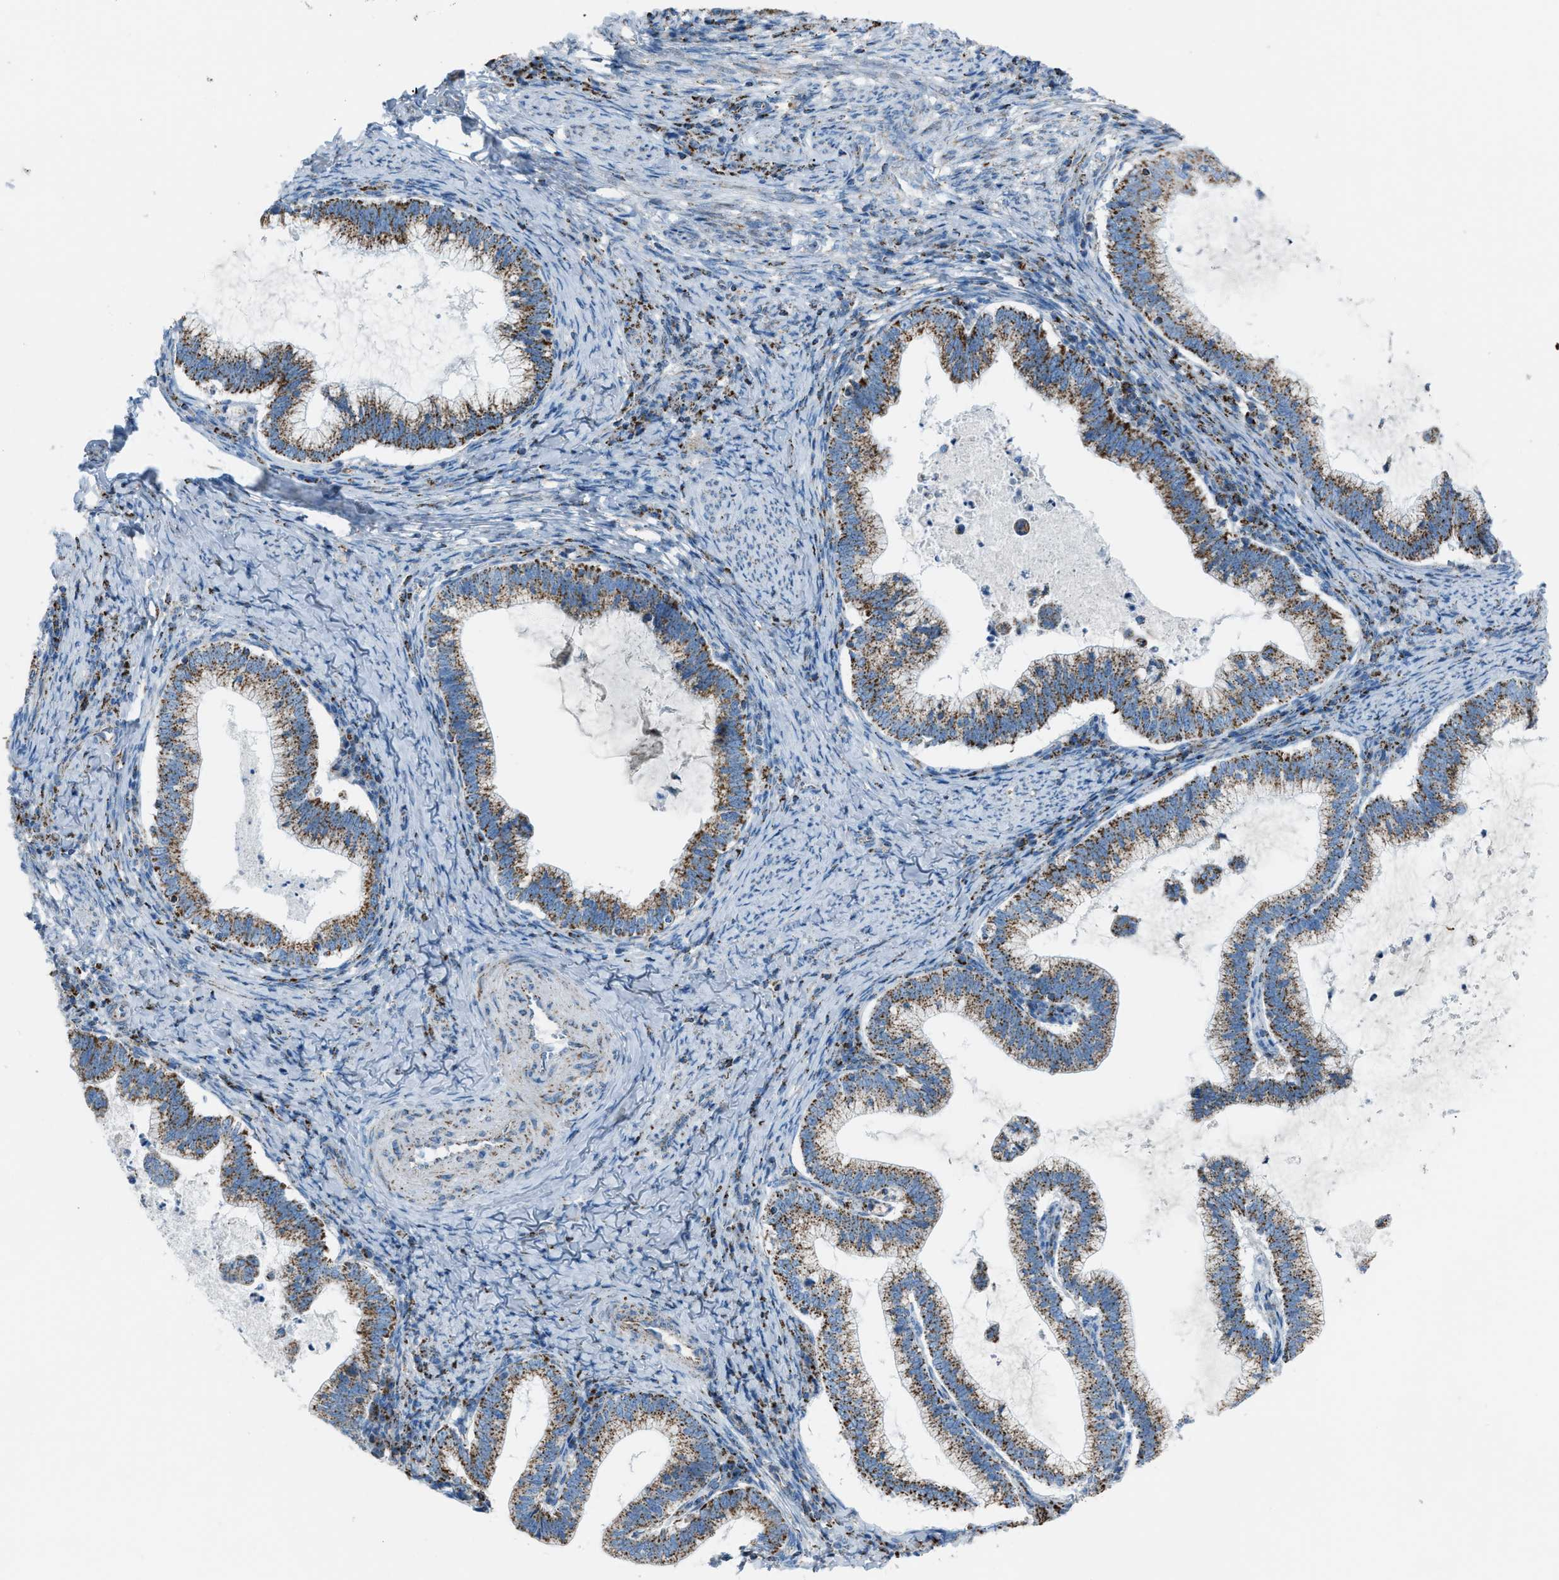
{"staining": {"intensity": "moderate", "quantity": ">75%", "location": "cytoplasmic/membranous"}, "tissue": "cervical cancer", "cell_type": "Tumor cells", "image_type": "cancer", "snomed": [{"axis": "morphology", "description": "Adenocarcinoma, NOS"}, {"axis": "topography", "description": "Cervix"}], "caption": "Approximately >75% of tumor cells in adenocarcinoma (cervical) show moderate cytoplasmic/membranous protein positivity as visualized by brown immunohistochemical staining.", "gene": "MDH2", "patient": {"sex": "female", "age": 36}}